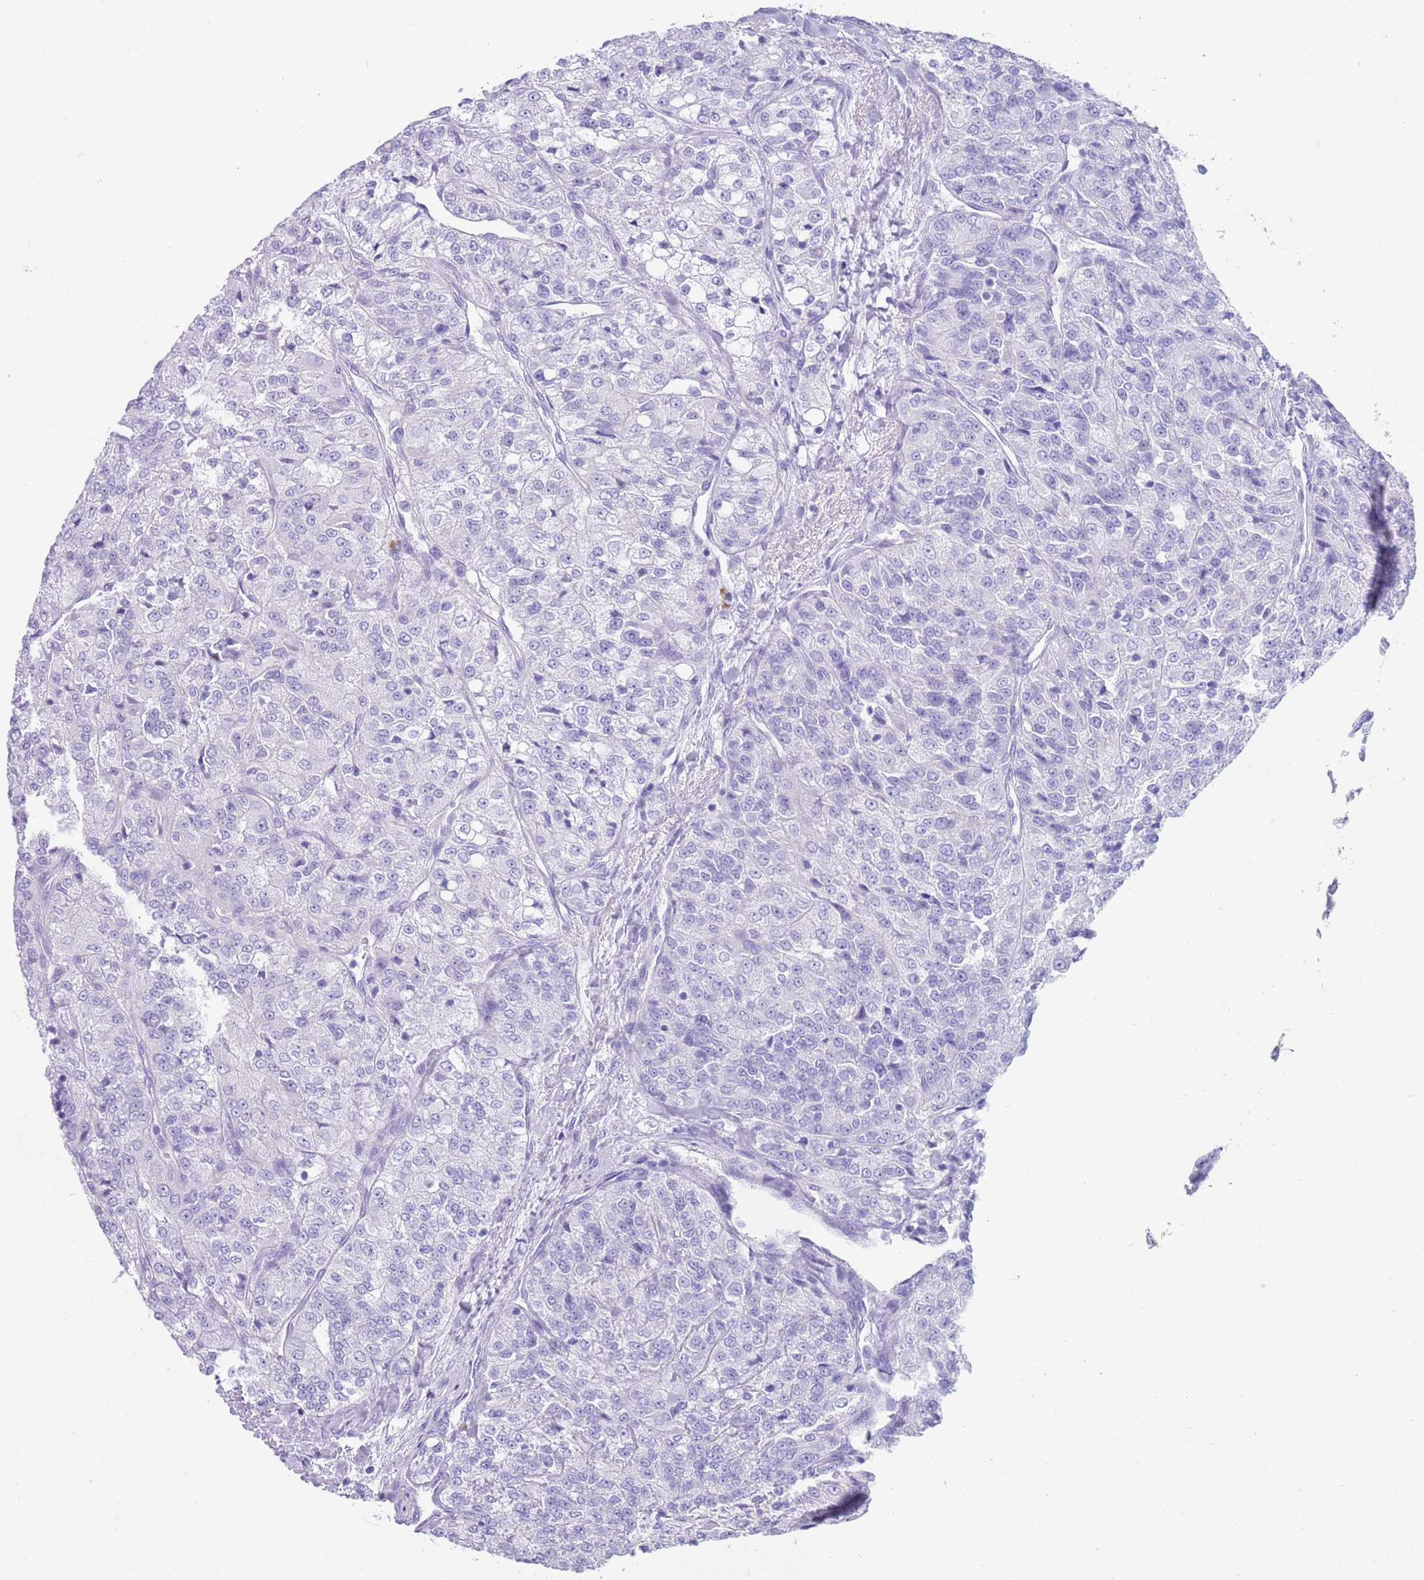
{"staining": {"intensity": "negative", "quantity": "none", "location": "none"}, "tissue": "renal cancer", "cell_type": "Tumor cells", "image_type": "cancer", "snomed": [{"axis": "morphology", "description": "Adenocarcinoma, NOS"}, {"axis": "topography", "description": "Kidney"}], "caption": "DAB immunohistochemical staining of renal adenocarcinoma displays no significant positivity in tumor cells.", "gene": "CPXM2", "patient": {"sex": "female", "age": 63}}